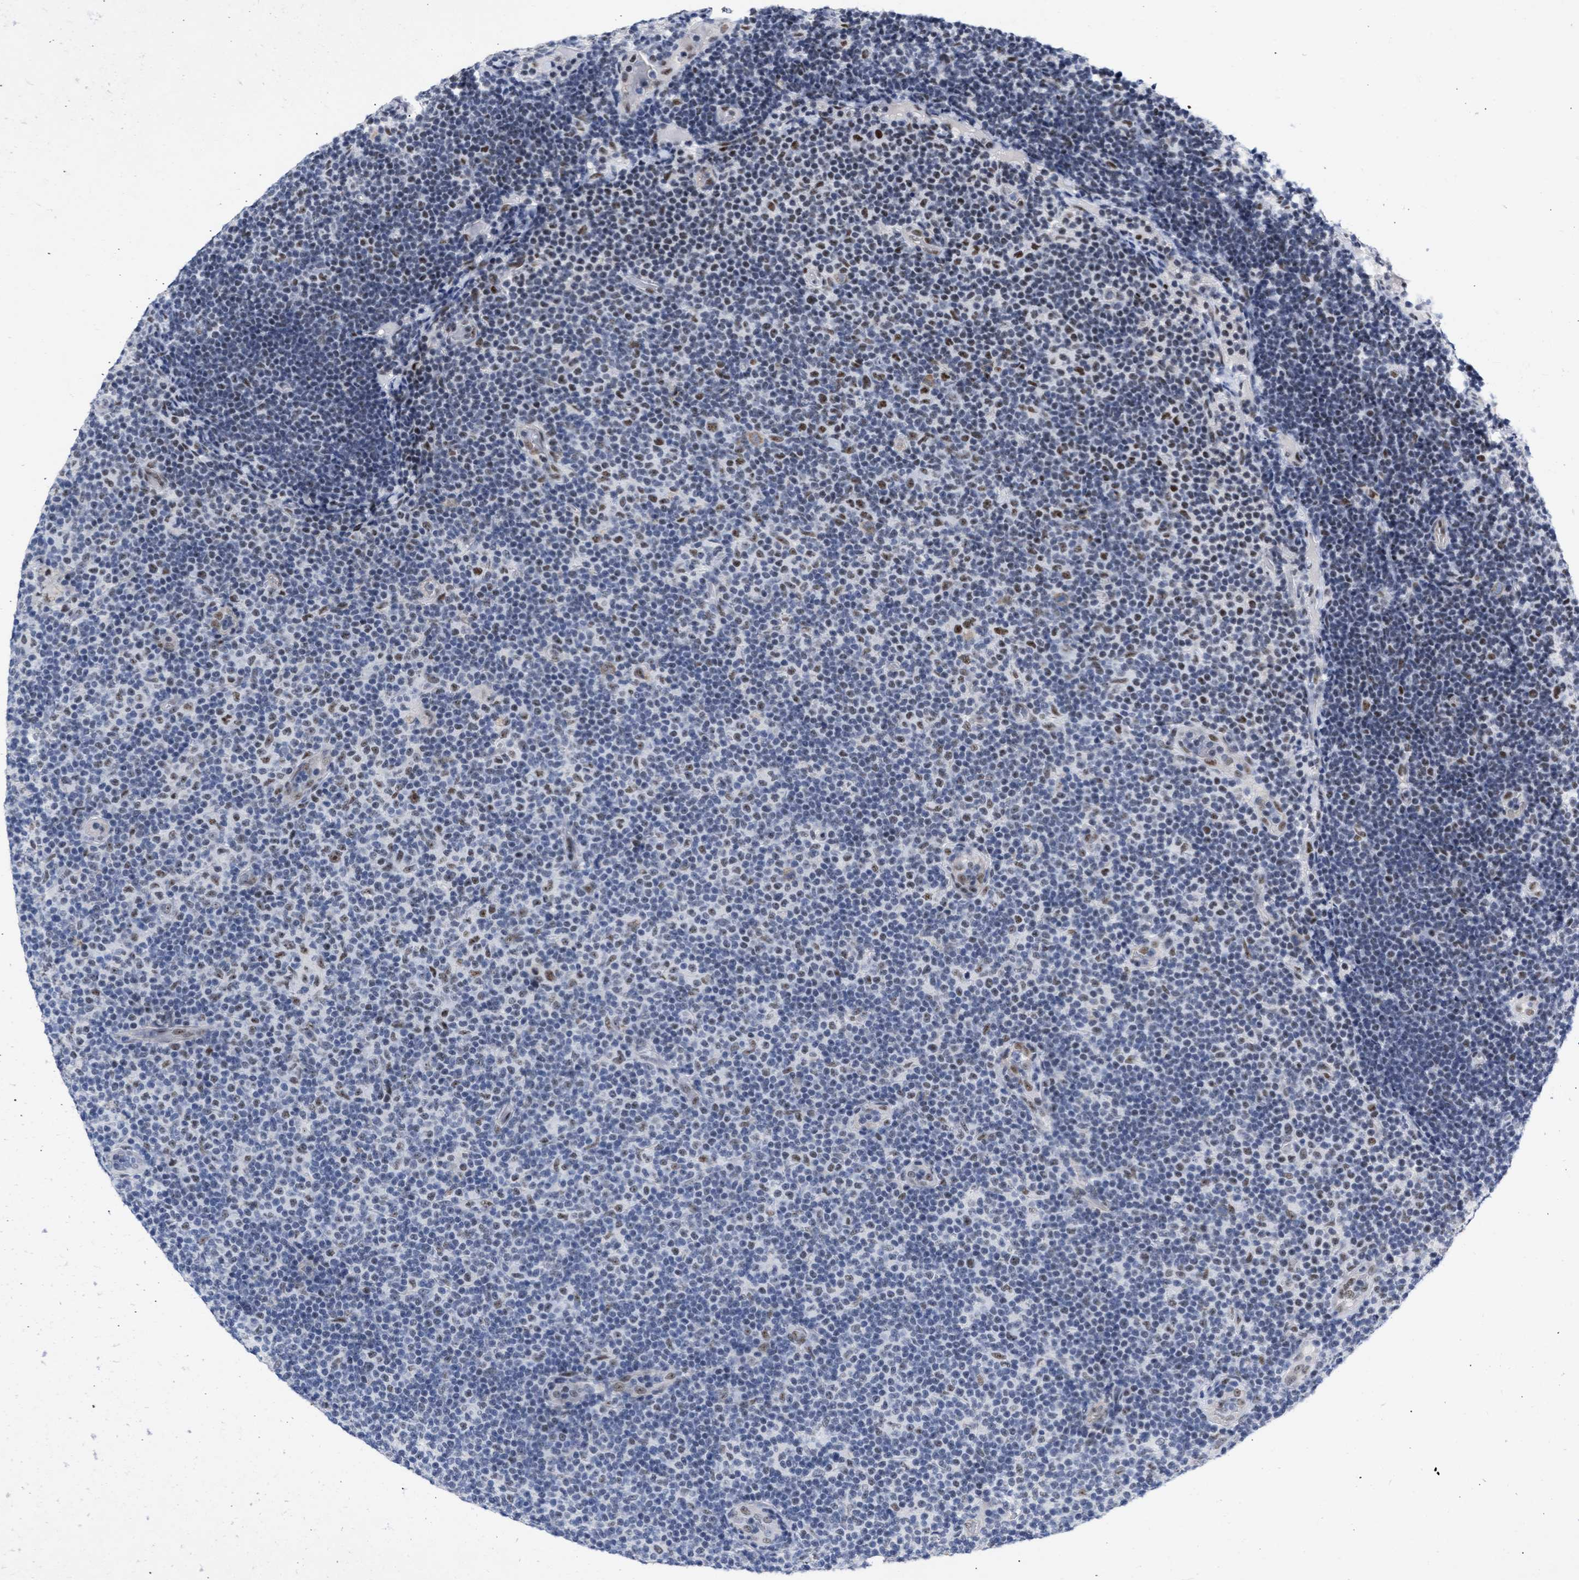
{"staining": {"intensity": "moderate", "quantity": "<25%", "location": "nuclear"}, "tissue": "lymphoma", "cell_type": "Tumor cells", "image_type": "cancer", "snomed": [{"axis": "morphology", "description": "Malignant lymphoma, non-Hodgkin's type, Low grade"}, {"axis": "topography", "description": "Lymph node"}], "caption": "A high-resolution image shows IHC staining of lymphoma, which displays moderate nuclear expression in about <25% of tumor cells.", "gene": "DDX41", "patient": {"sex": "male", "age": 83}}